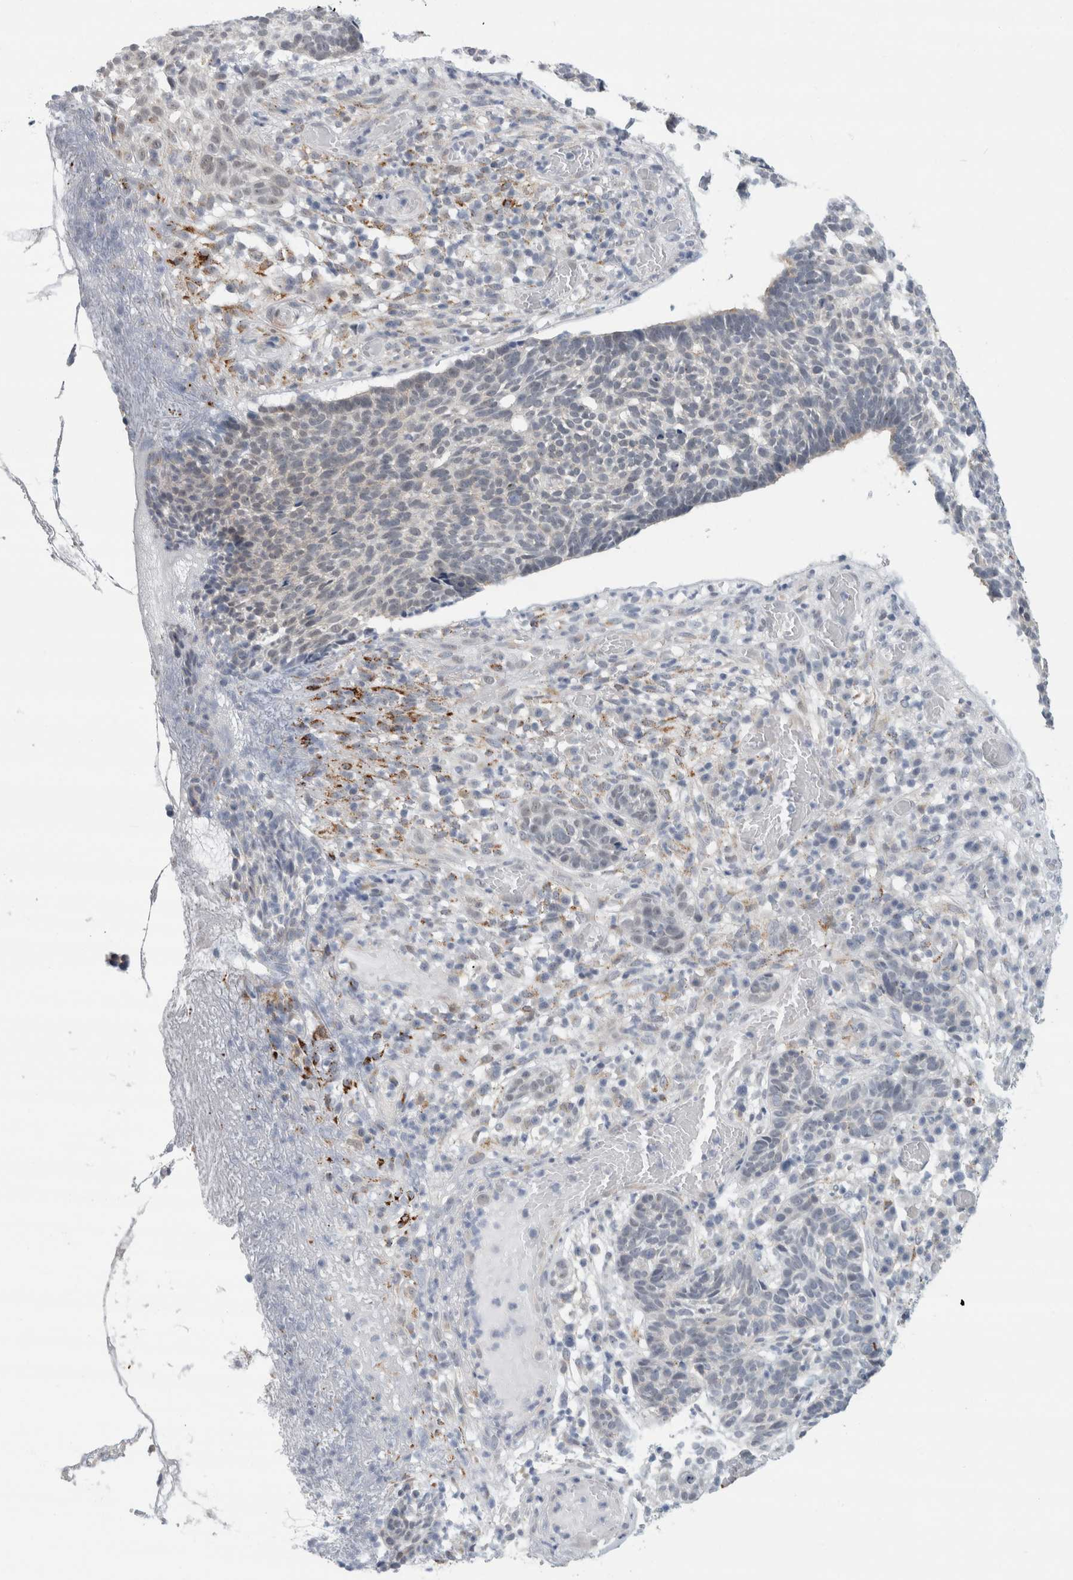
{"staining": {"intensity": "negative", "quantity": "none", "location": "none"}, "tissue": "skin cancer", "cell_type": "Tumor cells", "image_type": "cancer", "snomed": [{"axis": "morphology", "description": "Basal cell carcinoma"}, {"axis": "topography", "description": "Skin"}], "caption": "Immunohistochemical staining of human skin cancer displays no significant expression in tumor cells.", "gene": "NIPA1", "patient": {"sex": "male", "age": 85}}